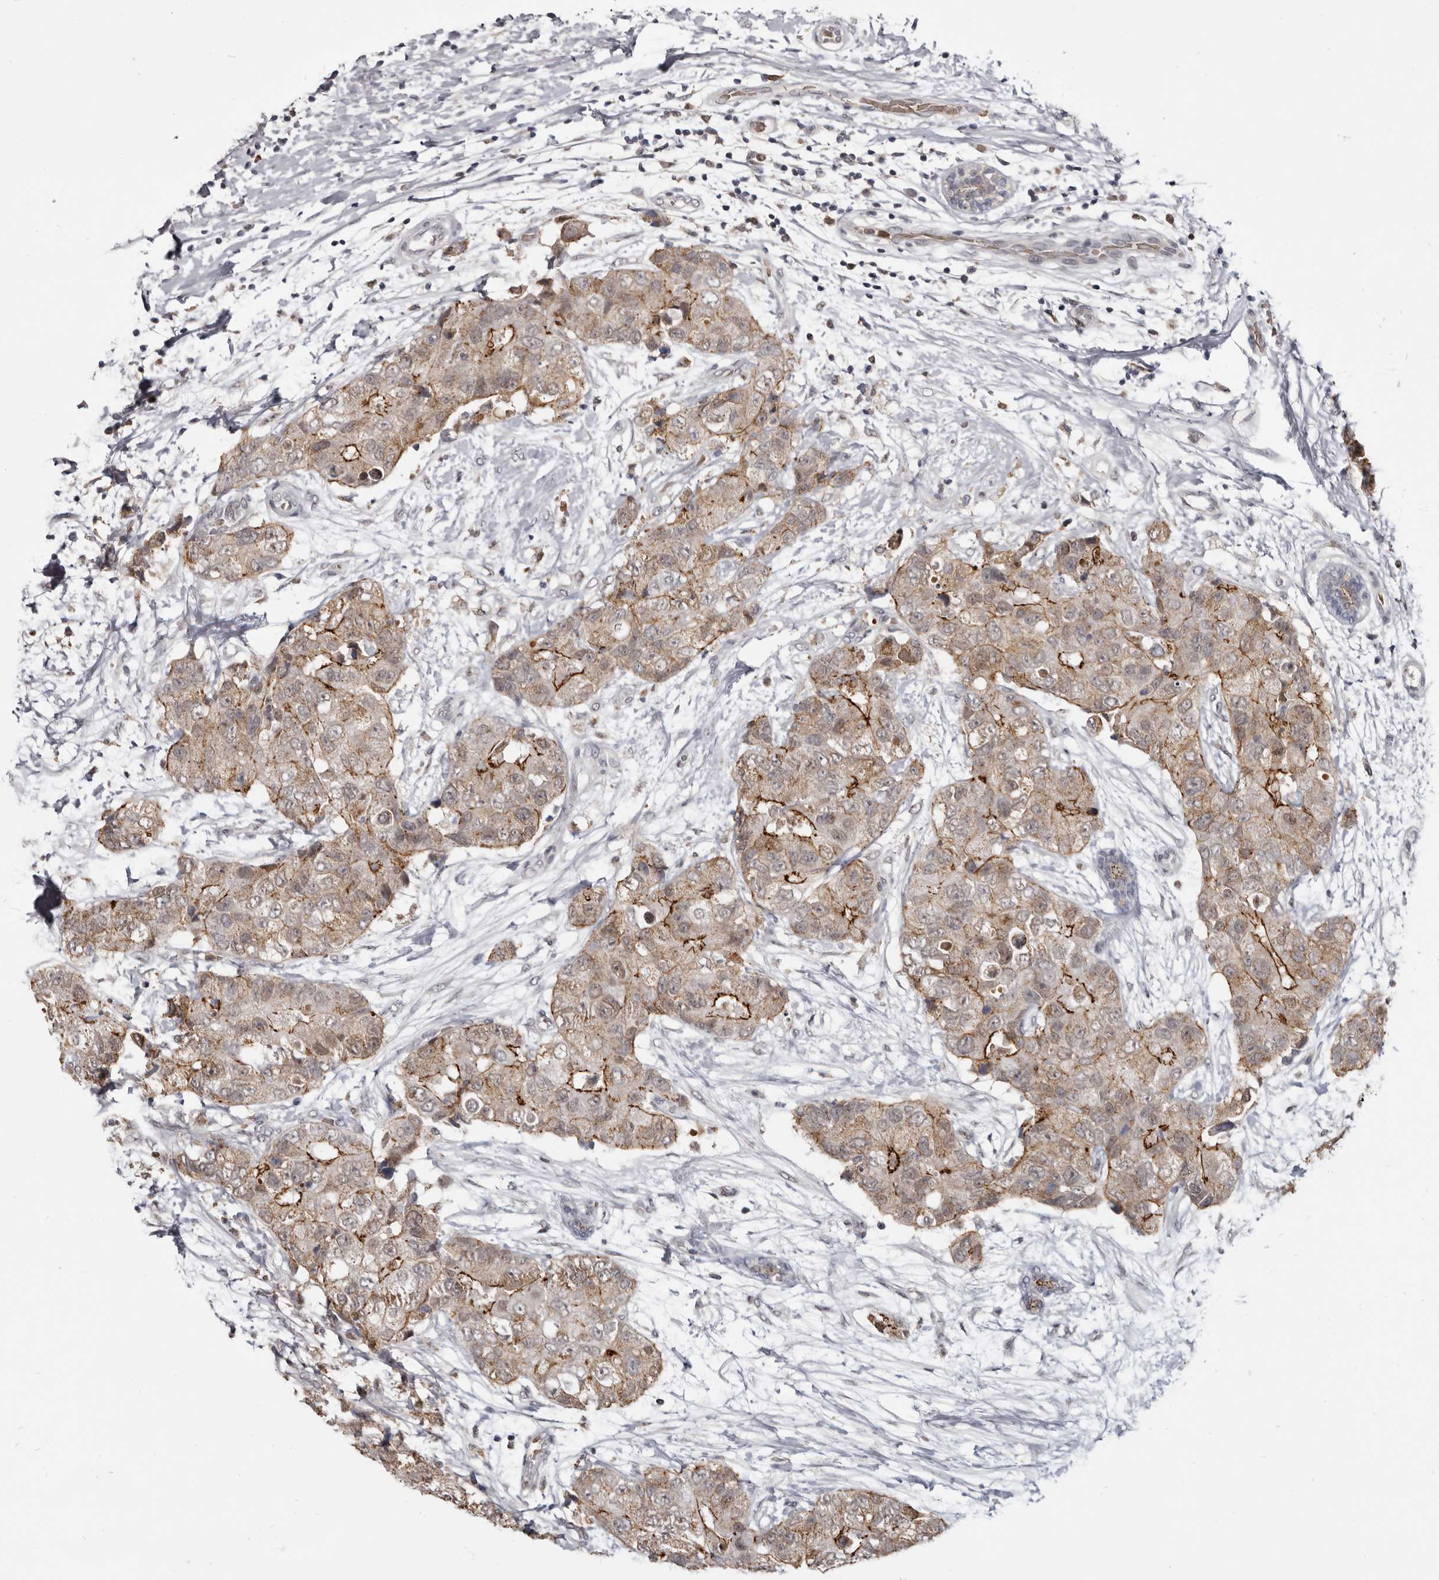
{"staining": {"intensity": "moderate", "quantity": ">75%", "location": "cytoplasmic/membranous"}, "tissue": "breast cancer", "cell_type": "Tumor cells", "image_type": "cancer", "snomed": [{"axis": "morphology", "description": "Duct carcinoma"}, {"axis": "topography", "description": "Breast"}], "caption": "Brown immunohistochemical staining in human breast invasive ductal carcinoma displays moderate cytoplasmic/membranous expression in about >75% of tumor cells.", "gene": "CGN", "patient": {"sex": "female", "age": 62}}